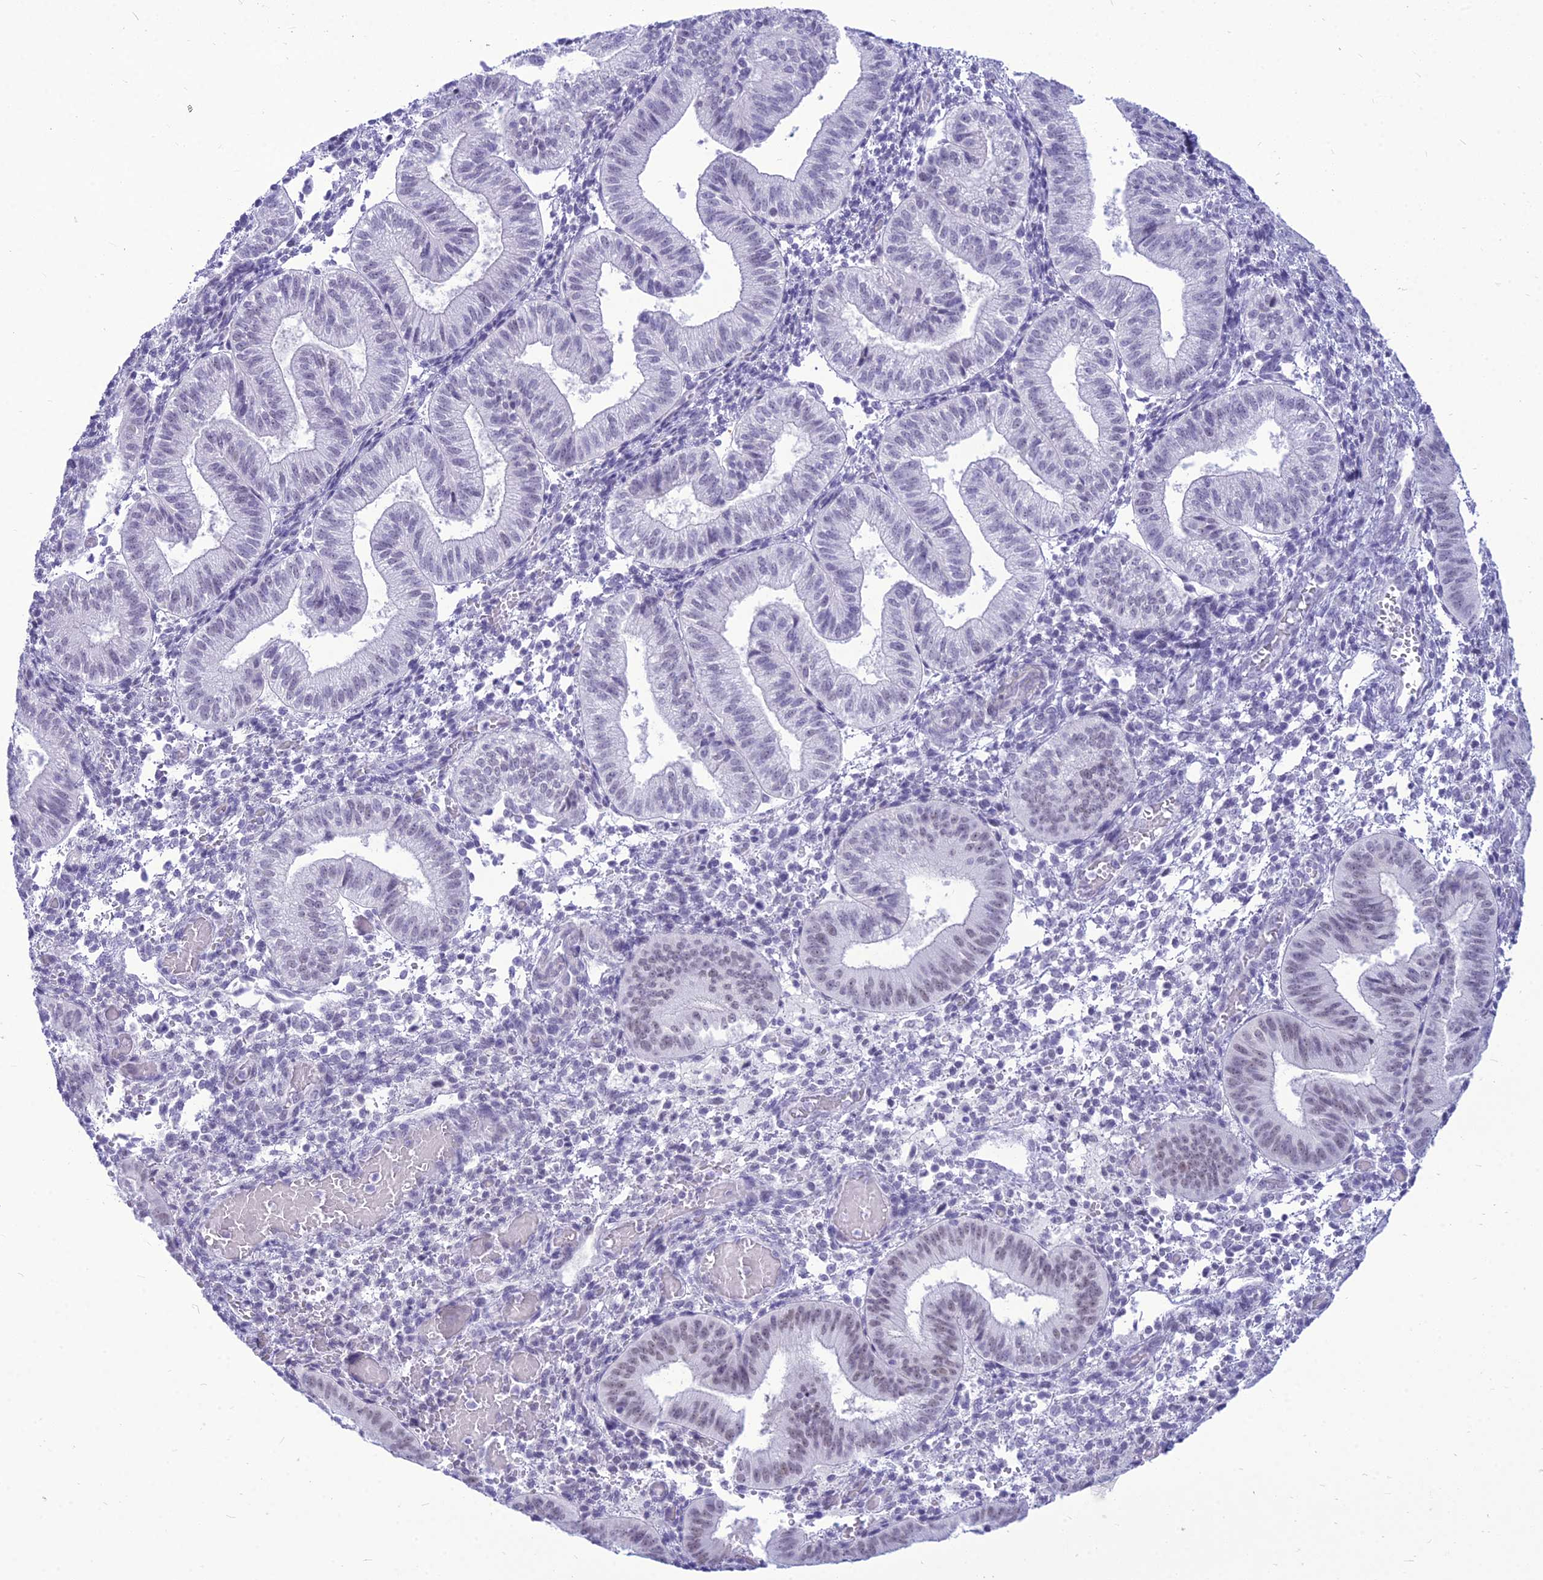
{"staining": {"intensity": "negative", "quantity": "none", "location": "none"}, "tissue": "endometrium", "cell_type": "Cells in endometrial stroma", "image_type": "normal", "snomed": [{"axis": "morphology", "description": "Normal tissue, NOS"}, {"axis": "topography", "description": "Endometrium"}], "caption": "An IHC photomicrograph of unremarkable endometrium is shown. There is no staining in cells in endometrial stroma of endometrium. (DAB (3,3'-diaminobenzidine) immunohistochemistry, high magnification).", "gene": "DHX40", "patient": {"sex": "female", "age": 34}}